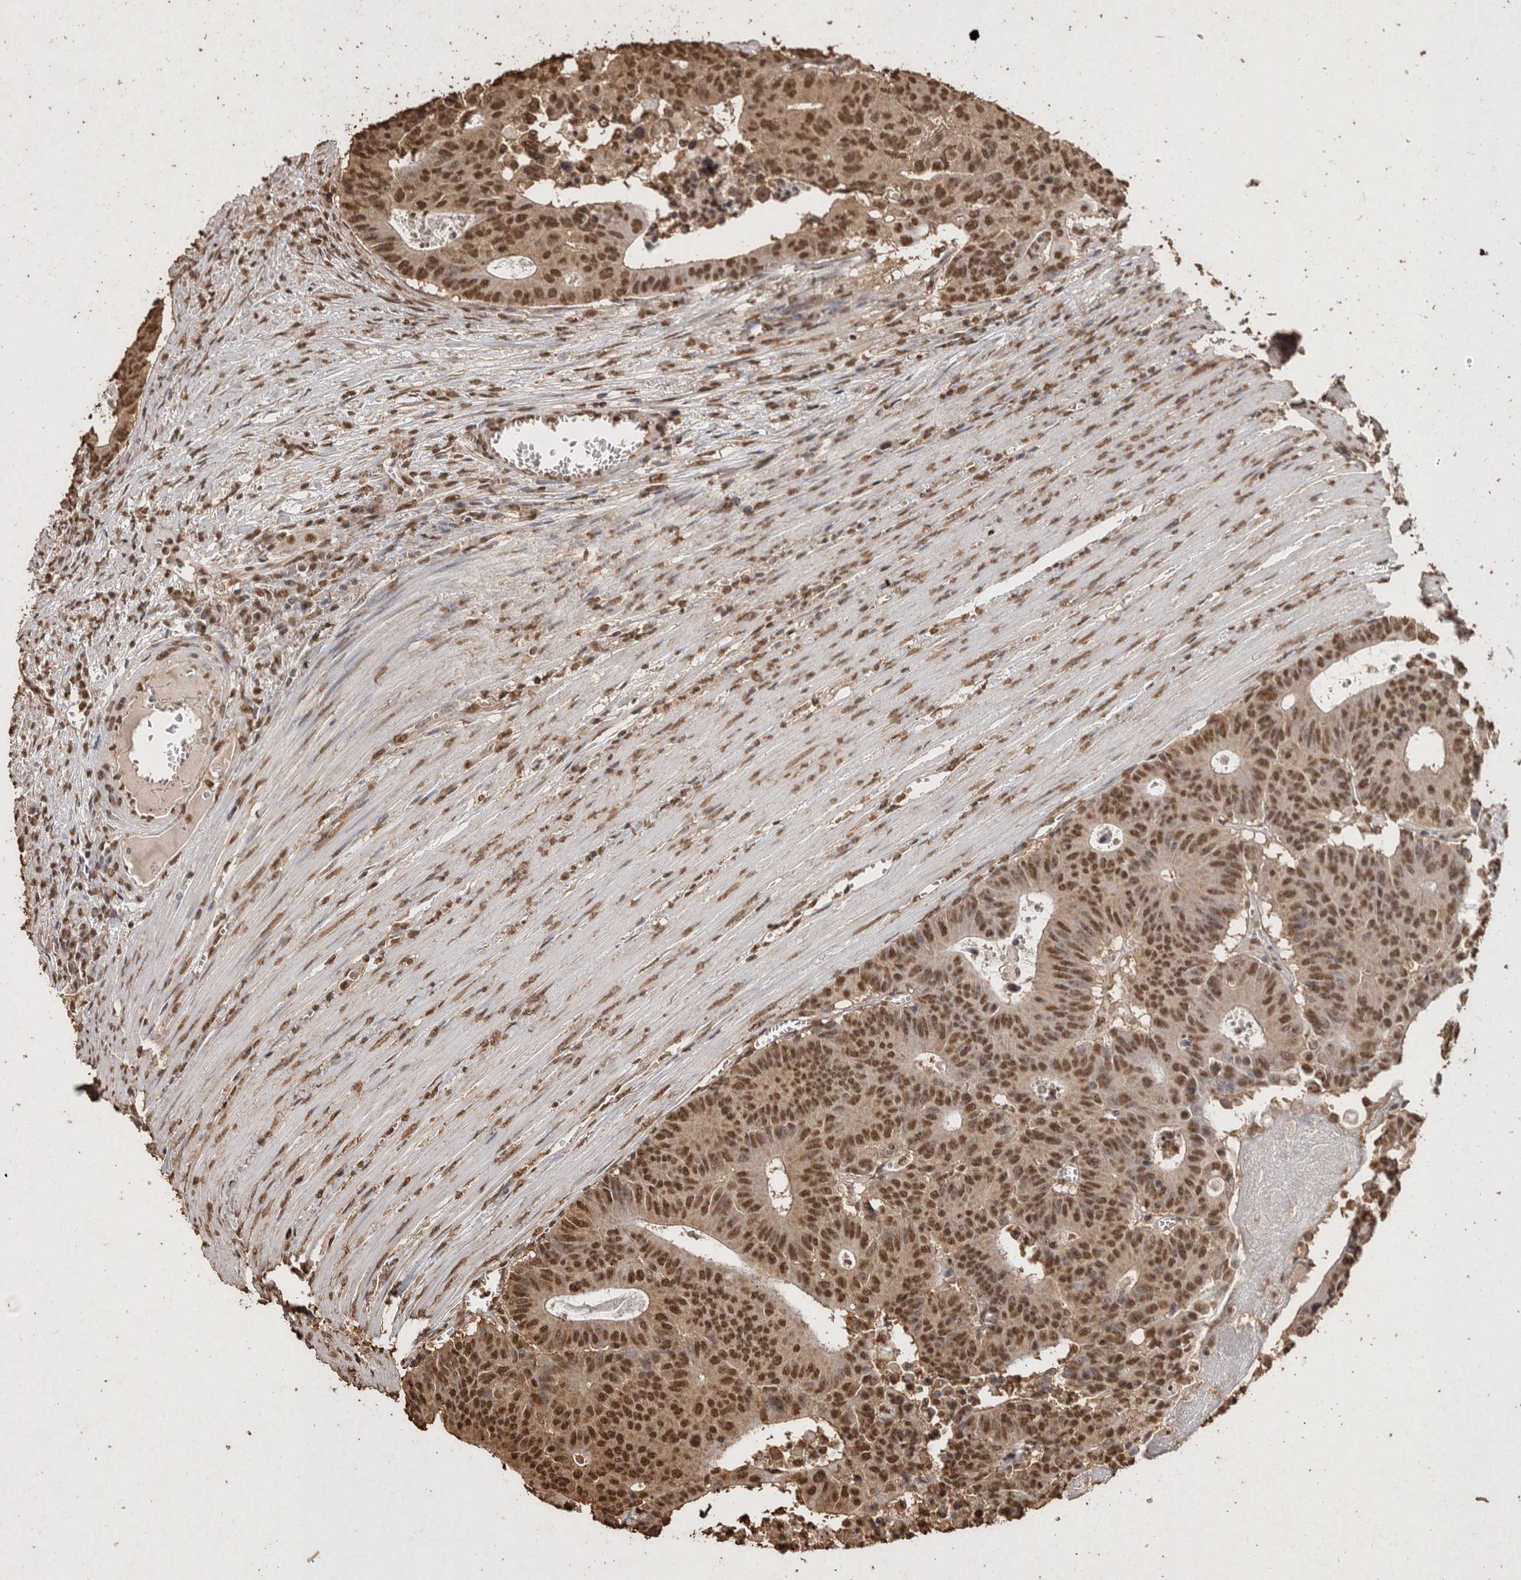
{"staining": {"intensity": "strong", "quantity": ">75%", "location": "nuclear"}, "tissue": "colorectal cancer", "cell_type": "Tumor cells", "image_type": "cancer", "snomed": [{"axis": "morphology", "description": "Adenocarcinoma, NOS"}, {"axis": "topography", "description": "Colon"}], "caption": "Immunohistochemistry (IHC) histopathology image of neoplastic tissue: adenocarcinoma (colorectal) stained using immunohistochemistry (IHC) shows high levels of strong protein expression localized specifically in the nuclear of tumor cells, appearing as a nuclear brown color.", "gene": "FSTL3", "patient": {"sex": "male", "age": 87}}